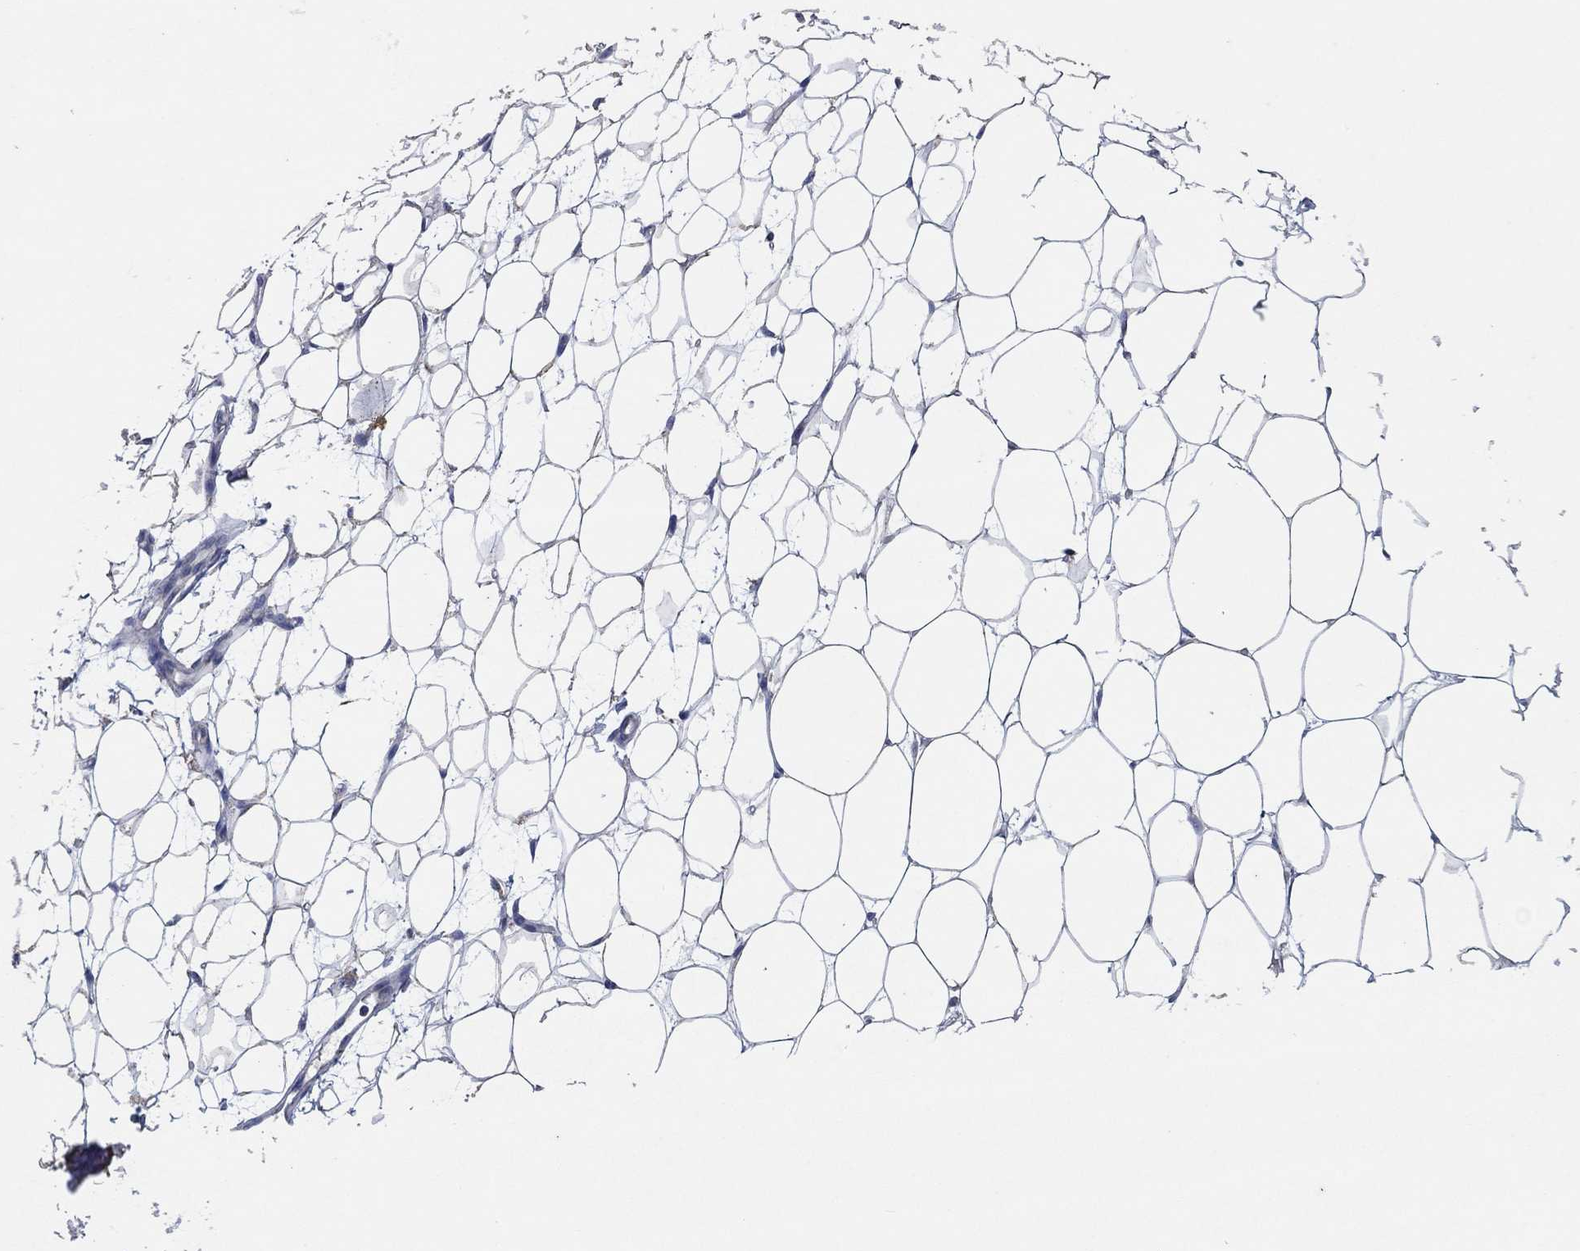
{"staining": {"intensity": "negative", "quantity": "none", "location": "none"}, "tissue": "breast", "cell_type": "Adipocytes", "image_type": "normal", "snomed": [{"axis": "morphology", "description": "Normal tissue, NOS"}, {"axis": "topography", "description": "Breast"}], "caption": "This photomicrograph is of benign breast stained with immunohistochemistry to label a protein in brown with the nuclei are counter-stained blue. There is no expression in adipocytes.", "gene": "C9orf85", "patient": {"sex": "female", "age": 37}}